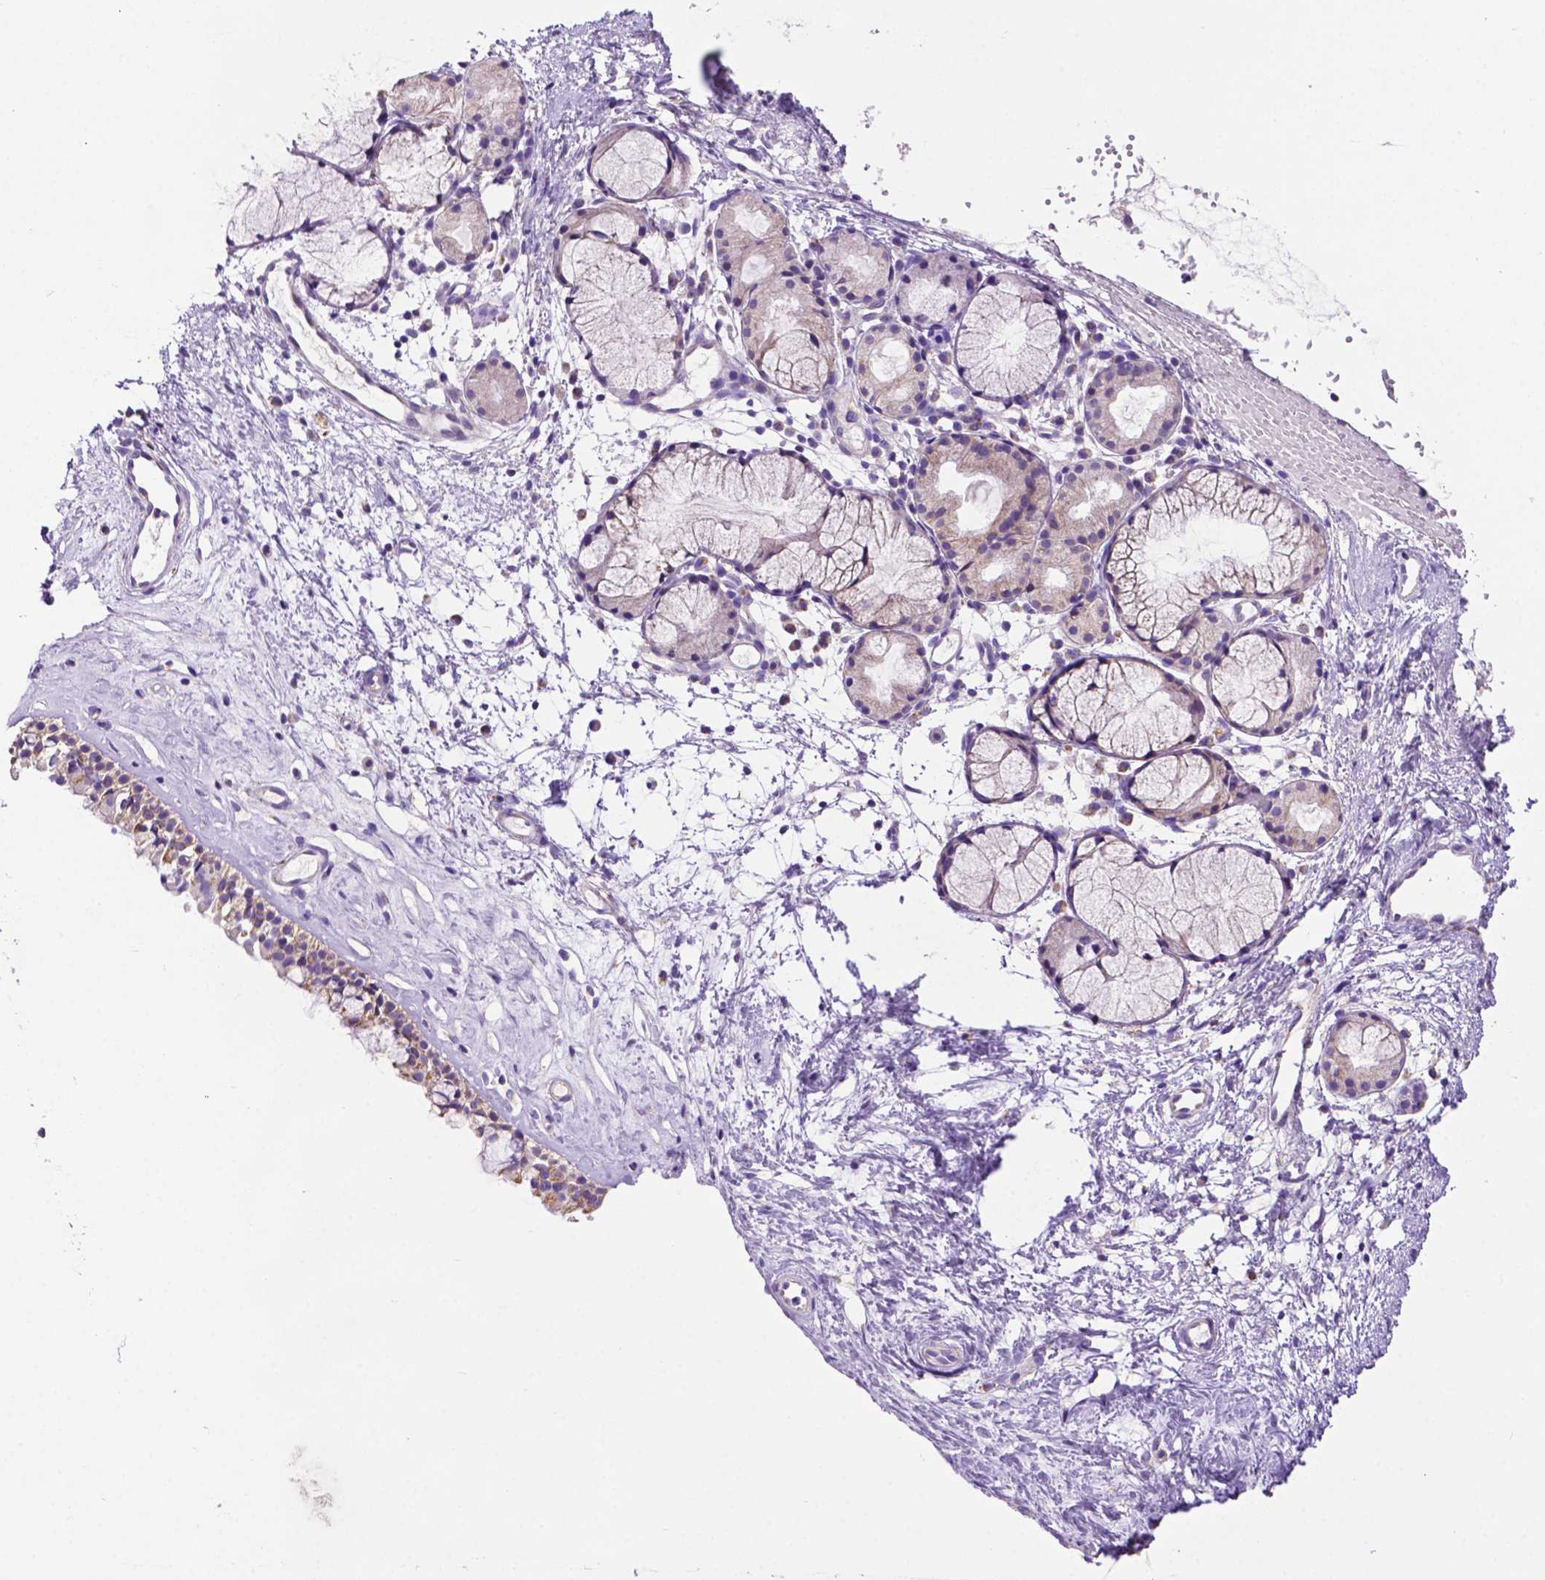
{"staining": {"intensity": "weak", "quantity": ">75%", "location": "cytoplasmic/membranous"}, "tissue": "nasopharynx", "cell_type": "Respiratory epithelial cells", "image_type": "normal", "snomed": [{"axis": "morphology", "description": "Normal tissue, NOS"}, {"axis": "topography", "description": "Nasopharynx"}], "caption": "Unremarkable nasopharynx was stained to show a protein in brown. There is low levels of weak cytoplasmic/membranous expression in approximately >75% of respiratory epithelial cells. Using DAB (3,3'-diaminobenzidine) (brown) and hematoxylin (blue) stains, captured at high magnification using brightfield microscopy.", "gene": "PHYHIP", "patient": {"sex": "female", "age": 52}}